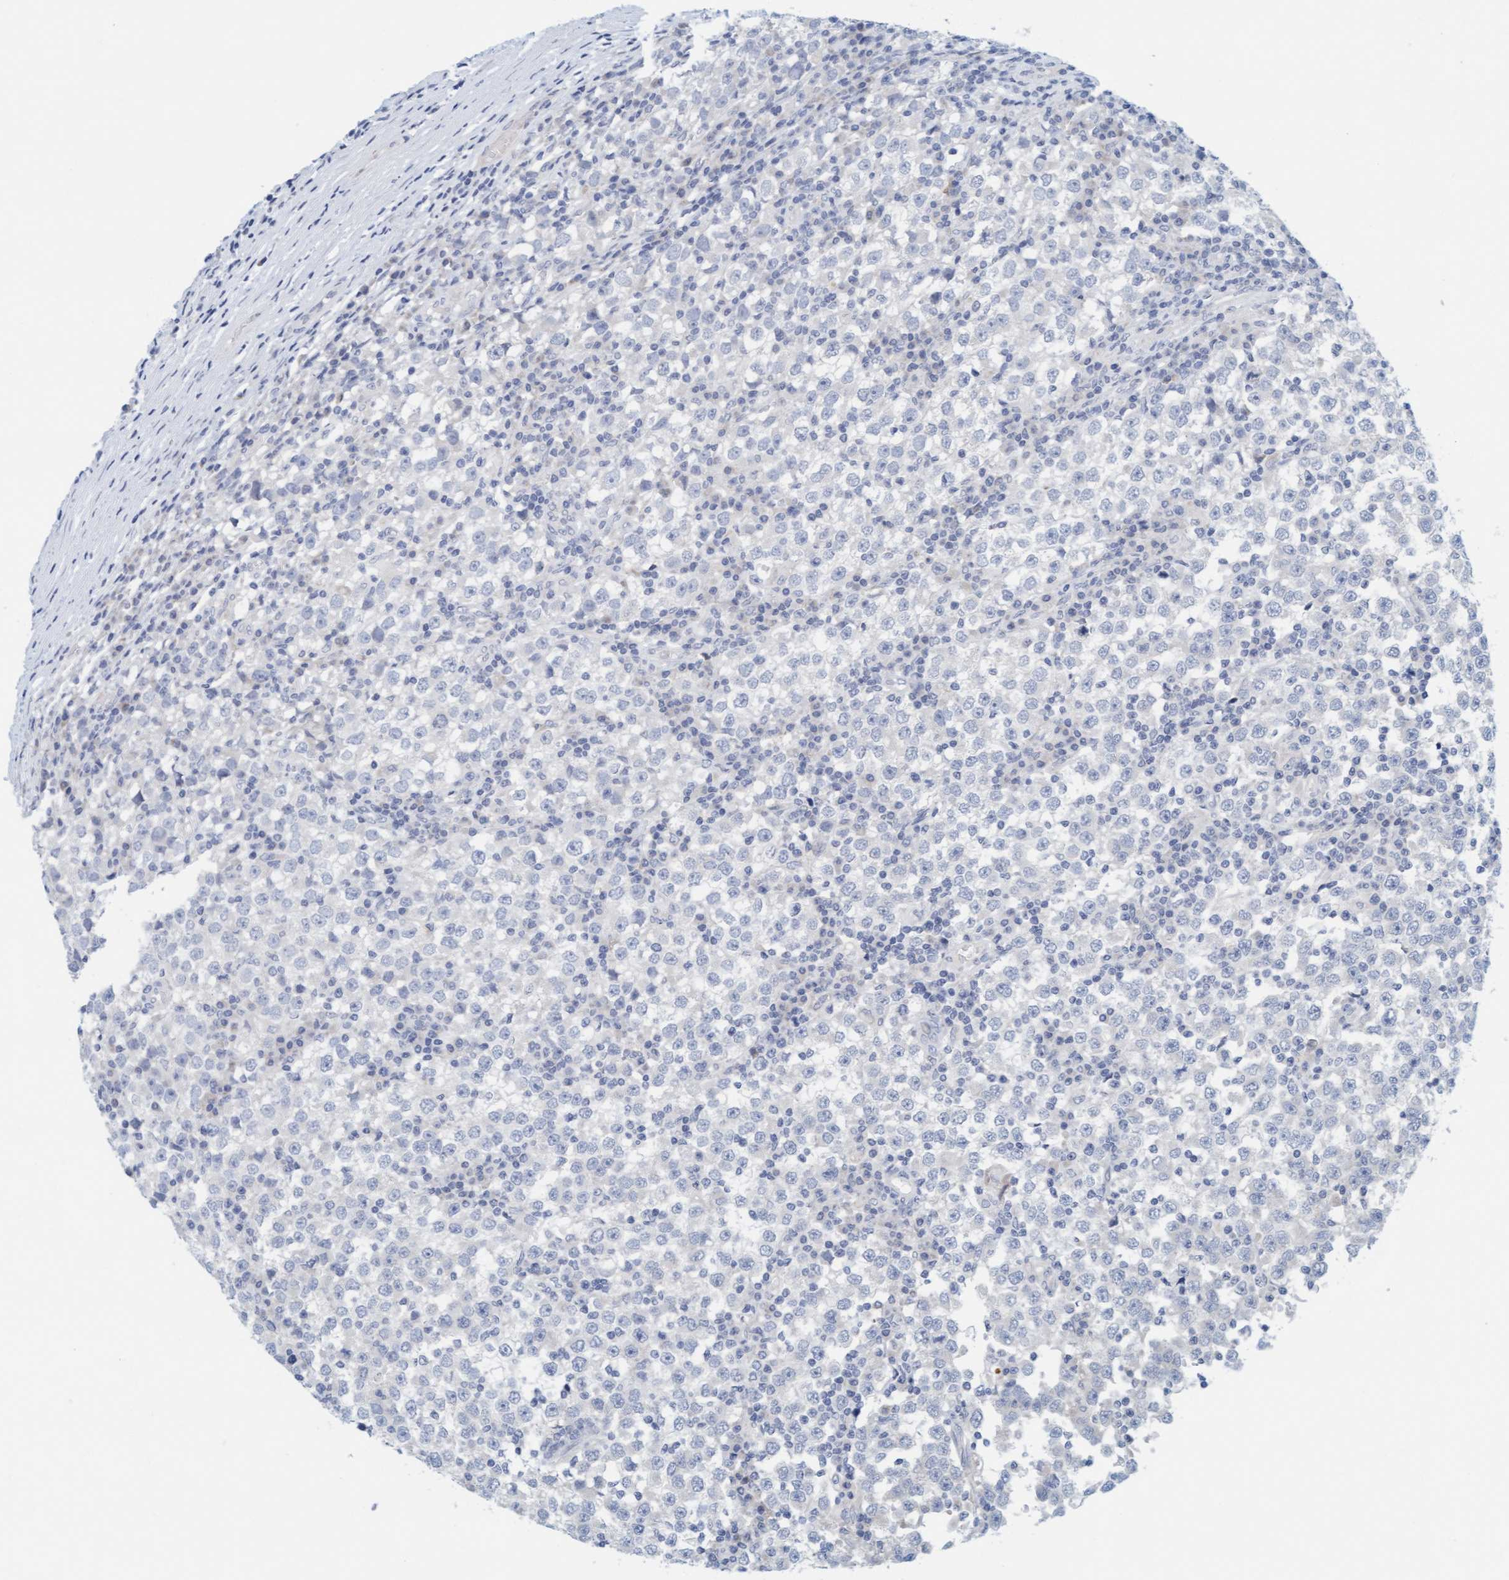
{"staining": {"intensity": "negative", "quantity": "none", "location": "none"}, "tissue": "testis cancer", "cell_type": "Tumor cells", "image_type": "cancer", "snomed": [{"axis": "morphology", "description": "Seminoma, NOS"}, {"axis": "topography", "description": "Testis"}], "caption": "Testis cancer (seminoma) was stained to show a protein in brown. There is no significant positivity in tumor cells. (Brightfield microscopy of DAB IHC at high magnification).", "gene": "CPA3", "patient": {"sex": "male", "age": 65}}